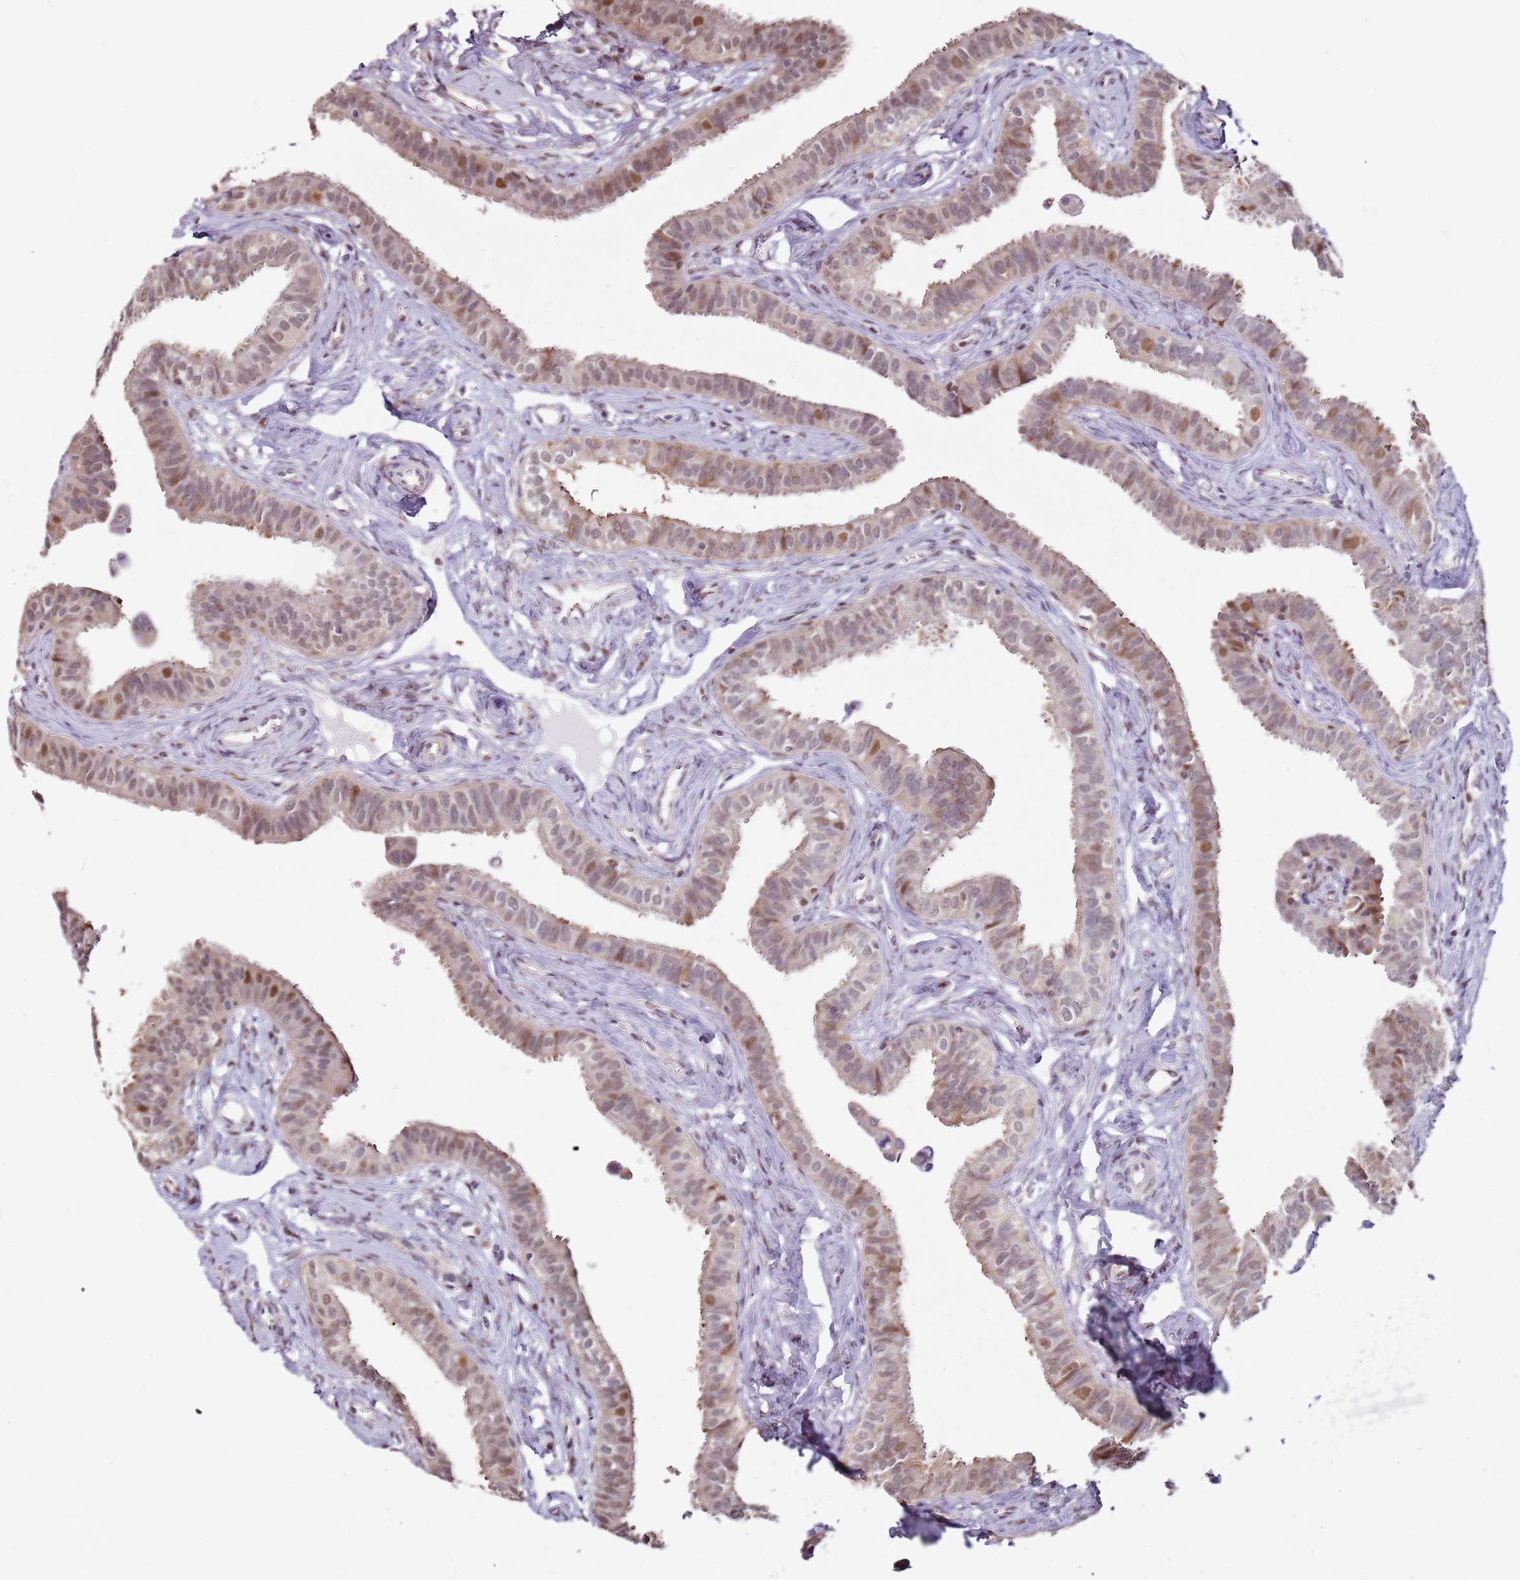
{"staining": {"intensity": "moderate", "quantity": "25%-75%", "location": "cytoplasmic/membranous,nuclear"}, "tissue": "fallopian tube", "cell_type": "Glandular cells", "image_type": "normal", "snomed": [{"axis": "morphology", "description": "Normal tissue, NOS"}, {"axis": "morphology", "description": "Carcinoma, NOS"}, {"axis": "topography", "description": "Fallopian tube"}, {"axis": "topography", "description": "Ovary"}], "caption": "Immunohistochemical staining of benign fallopian tube demonstrates moderate cytoplasmic/membranous,nuclear protein expression in approximately 25%-75% of glandular cells.", "gene": "PSMD4", "patient": {"sex": "female", "age": 59}}